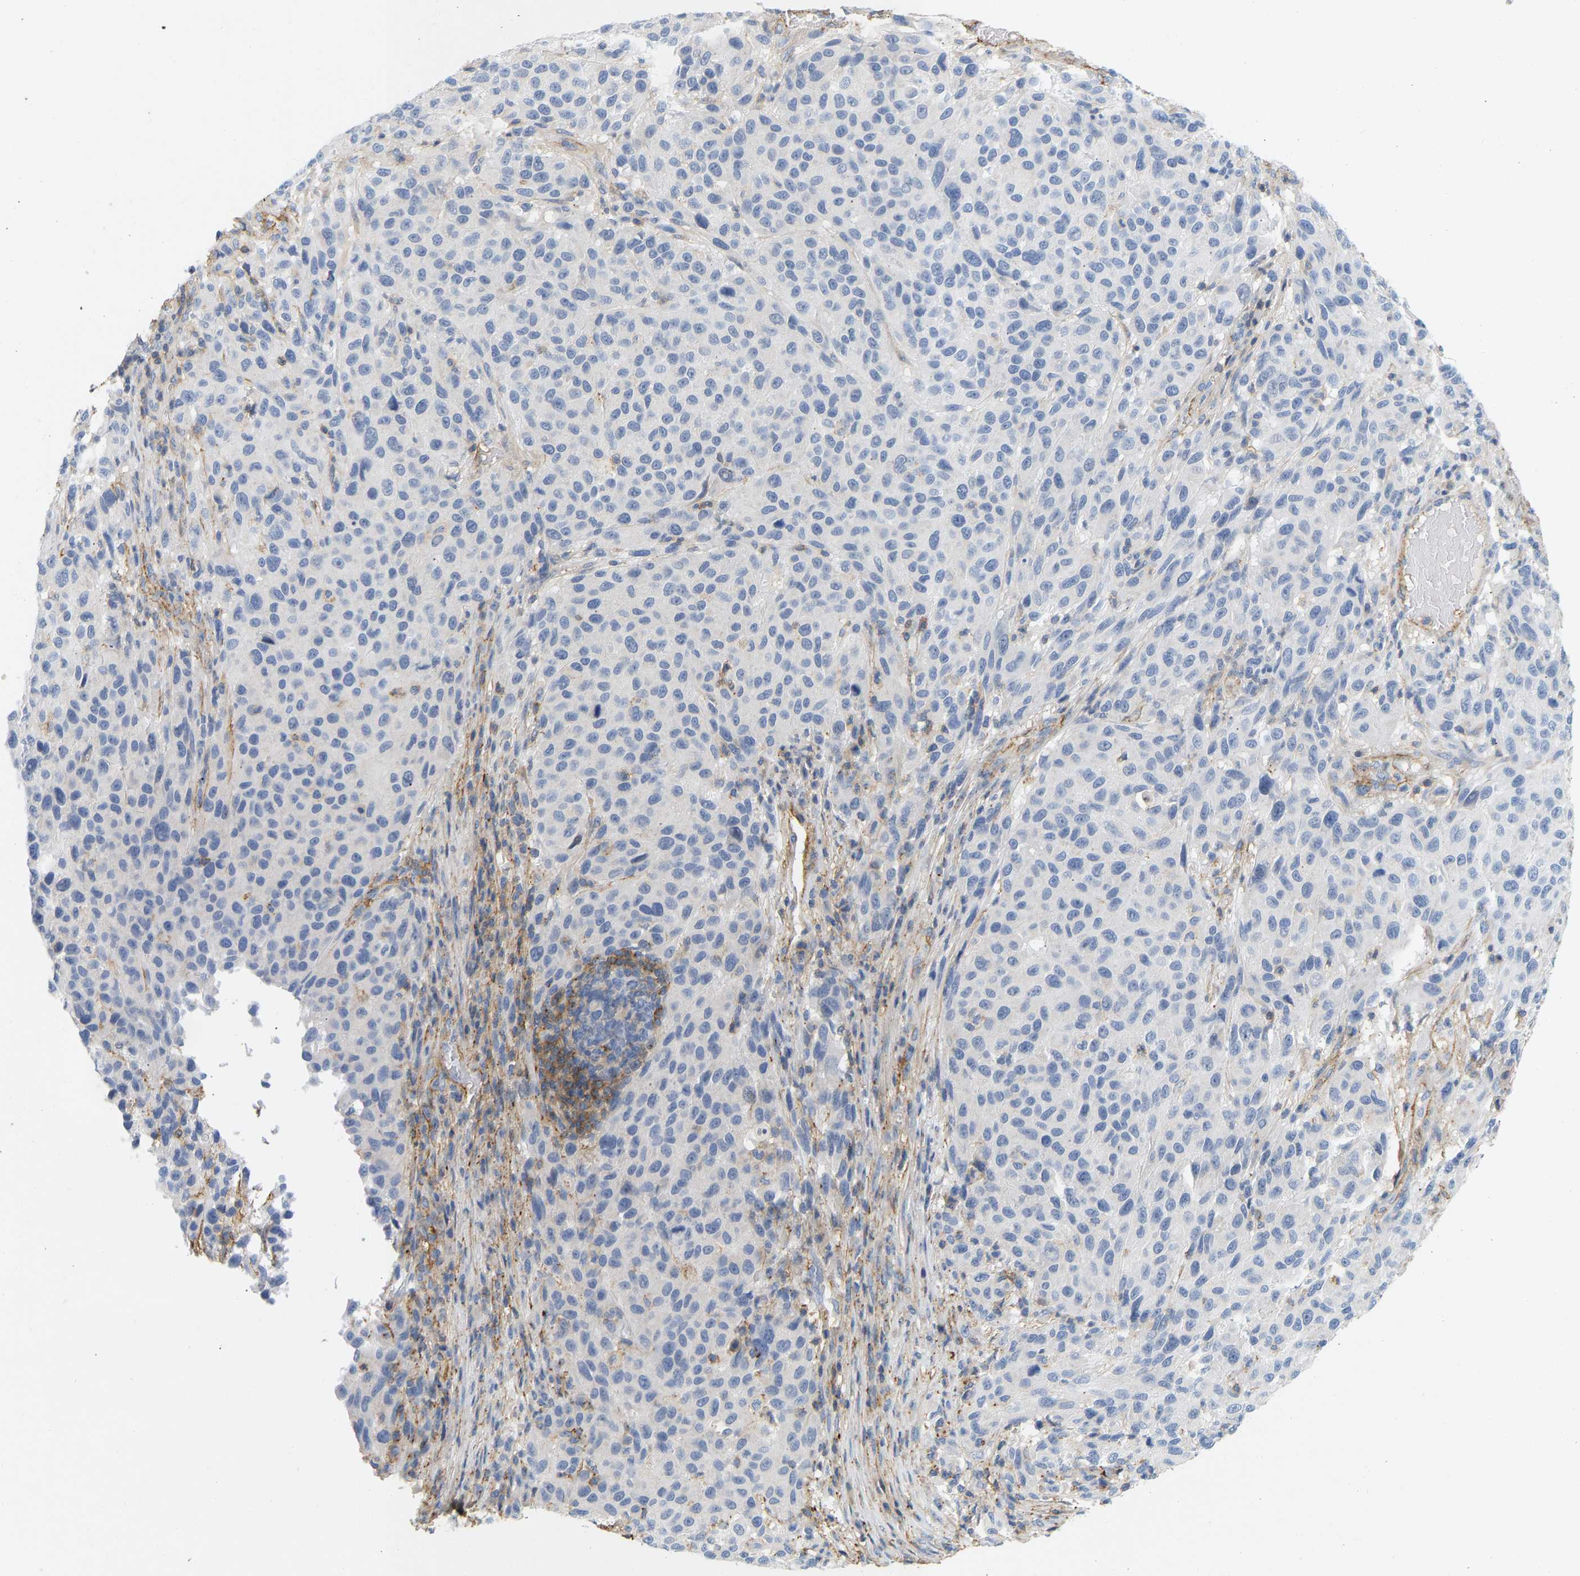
{"staining": {"intensity": "negative", "quantity": "none", "location": "none"}, "tissue": "melanoma", "cell_type": "Tumor cells", "image_type": "cancer", "snomed": [{"axis": "morphology", "description": "Malignant melanoma, Metastatic site"}, {"axis": "topography", "description": "Lymph node"}], "caption": "Image shows no protein expression in tumor cells of melanoma tissue.", "gene": "BVES", "patient": {"sex": "male", "age": 61}}